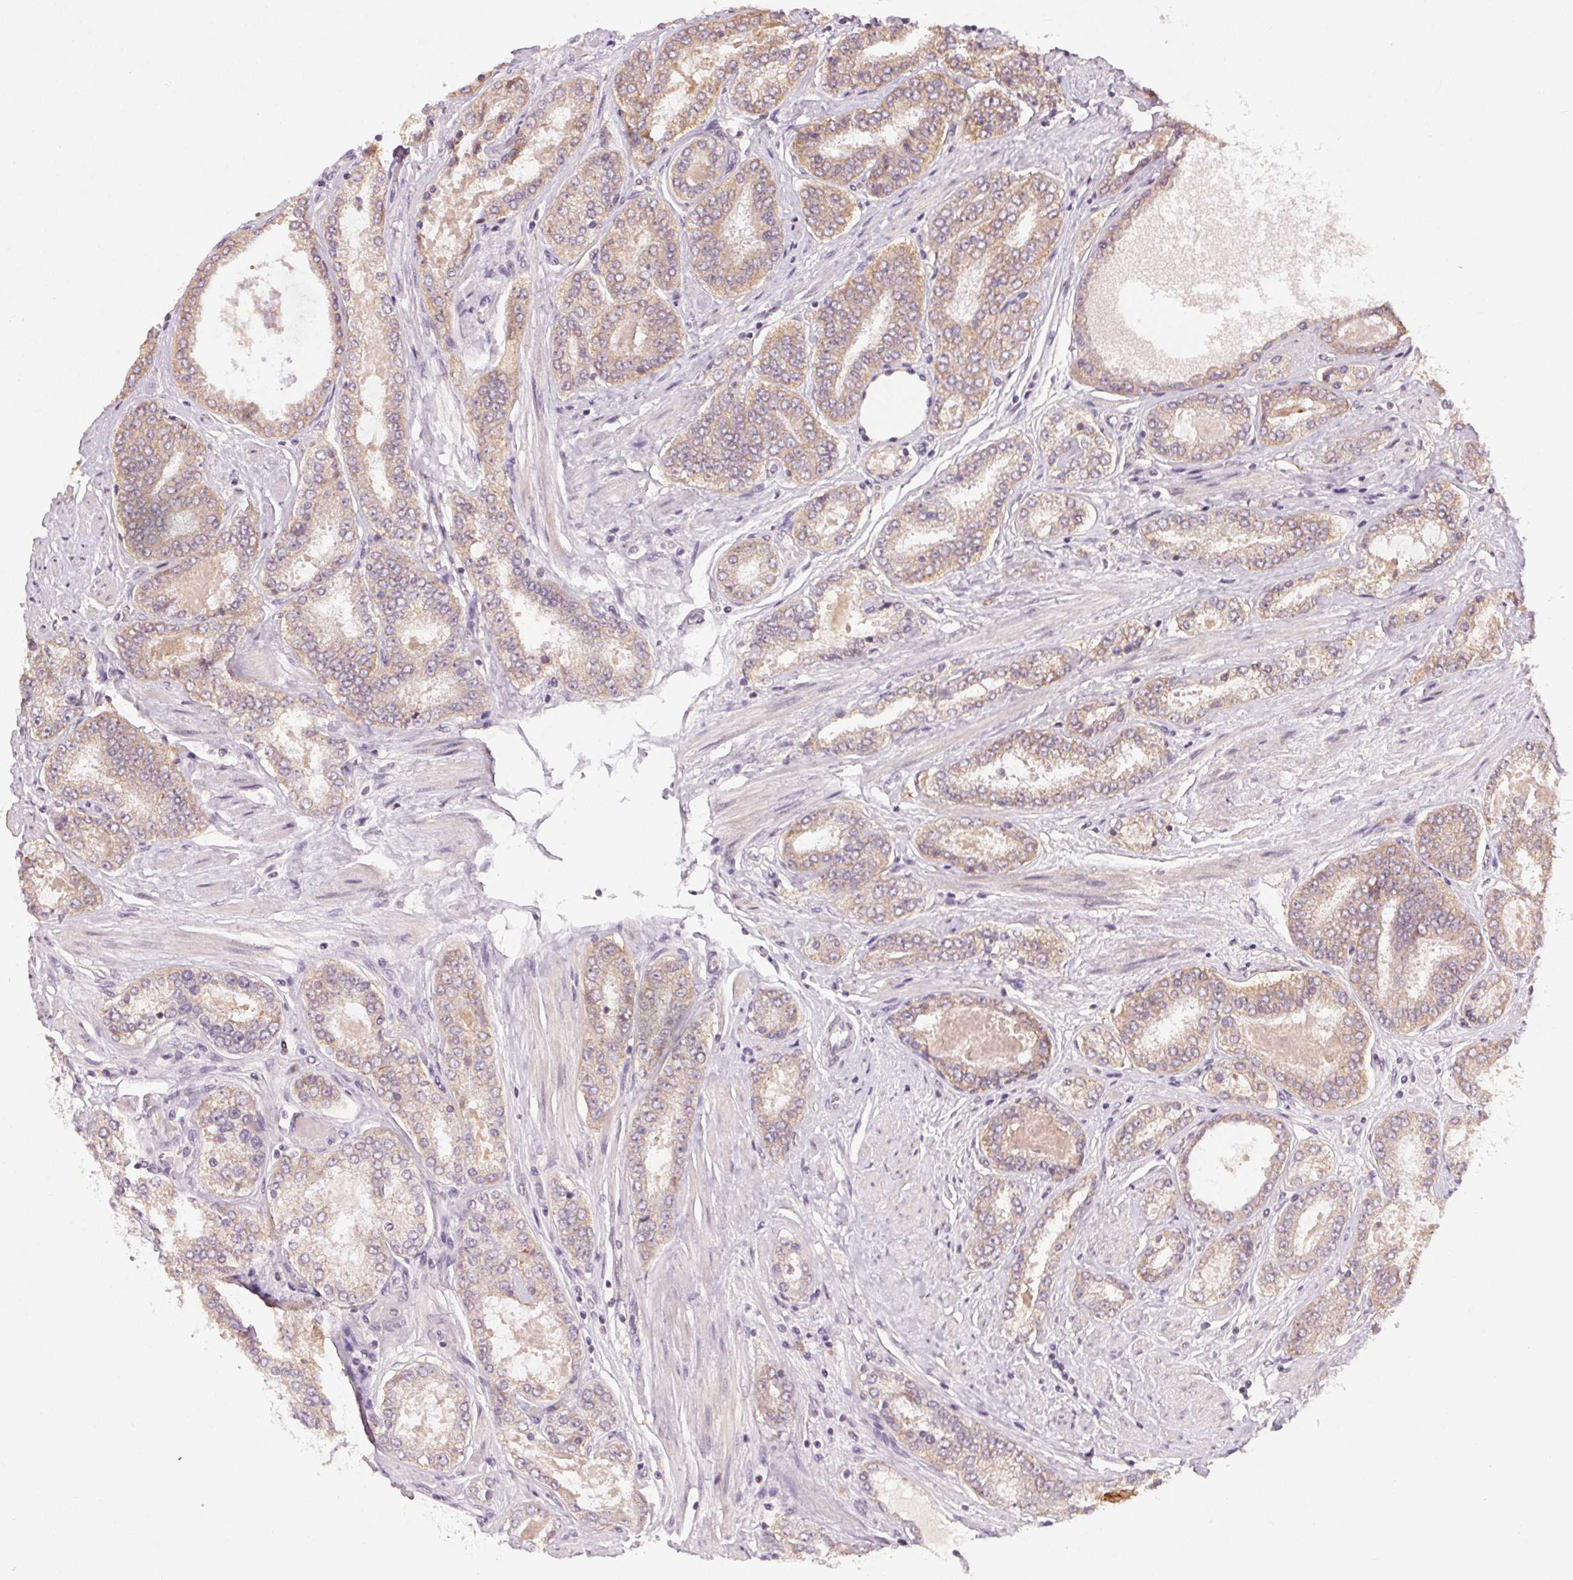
{"staining": {"intensity": "weak", "quantity": "25%-75%", "location": "cytoplasmic/membranous"}, "tissue": "prostate cancer", "cell_type": "Tumor cells", "image_type": "cancer", "snomed": [{"axis": "morphology", "description": "Adenocarcinoma, High grade"}, {"axis": "topography", "description": "Prostate"}], "caption": "This micrograph displays prostate cancer stained with immunohistochemistry to label a protein in brown. The cytoplasmic/membranous of tumor cells show weak positivity for the protein. Nuclei are counter-stained blue.", "gene": "ATP1B3", "patient": {"sex": "male", "age": 63}}